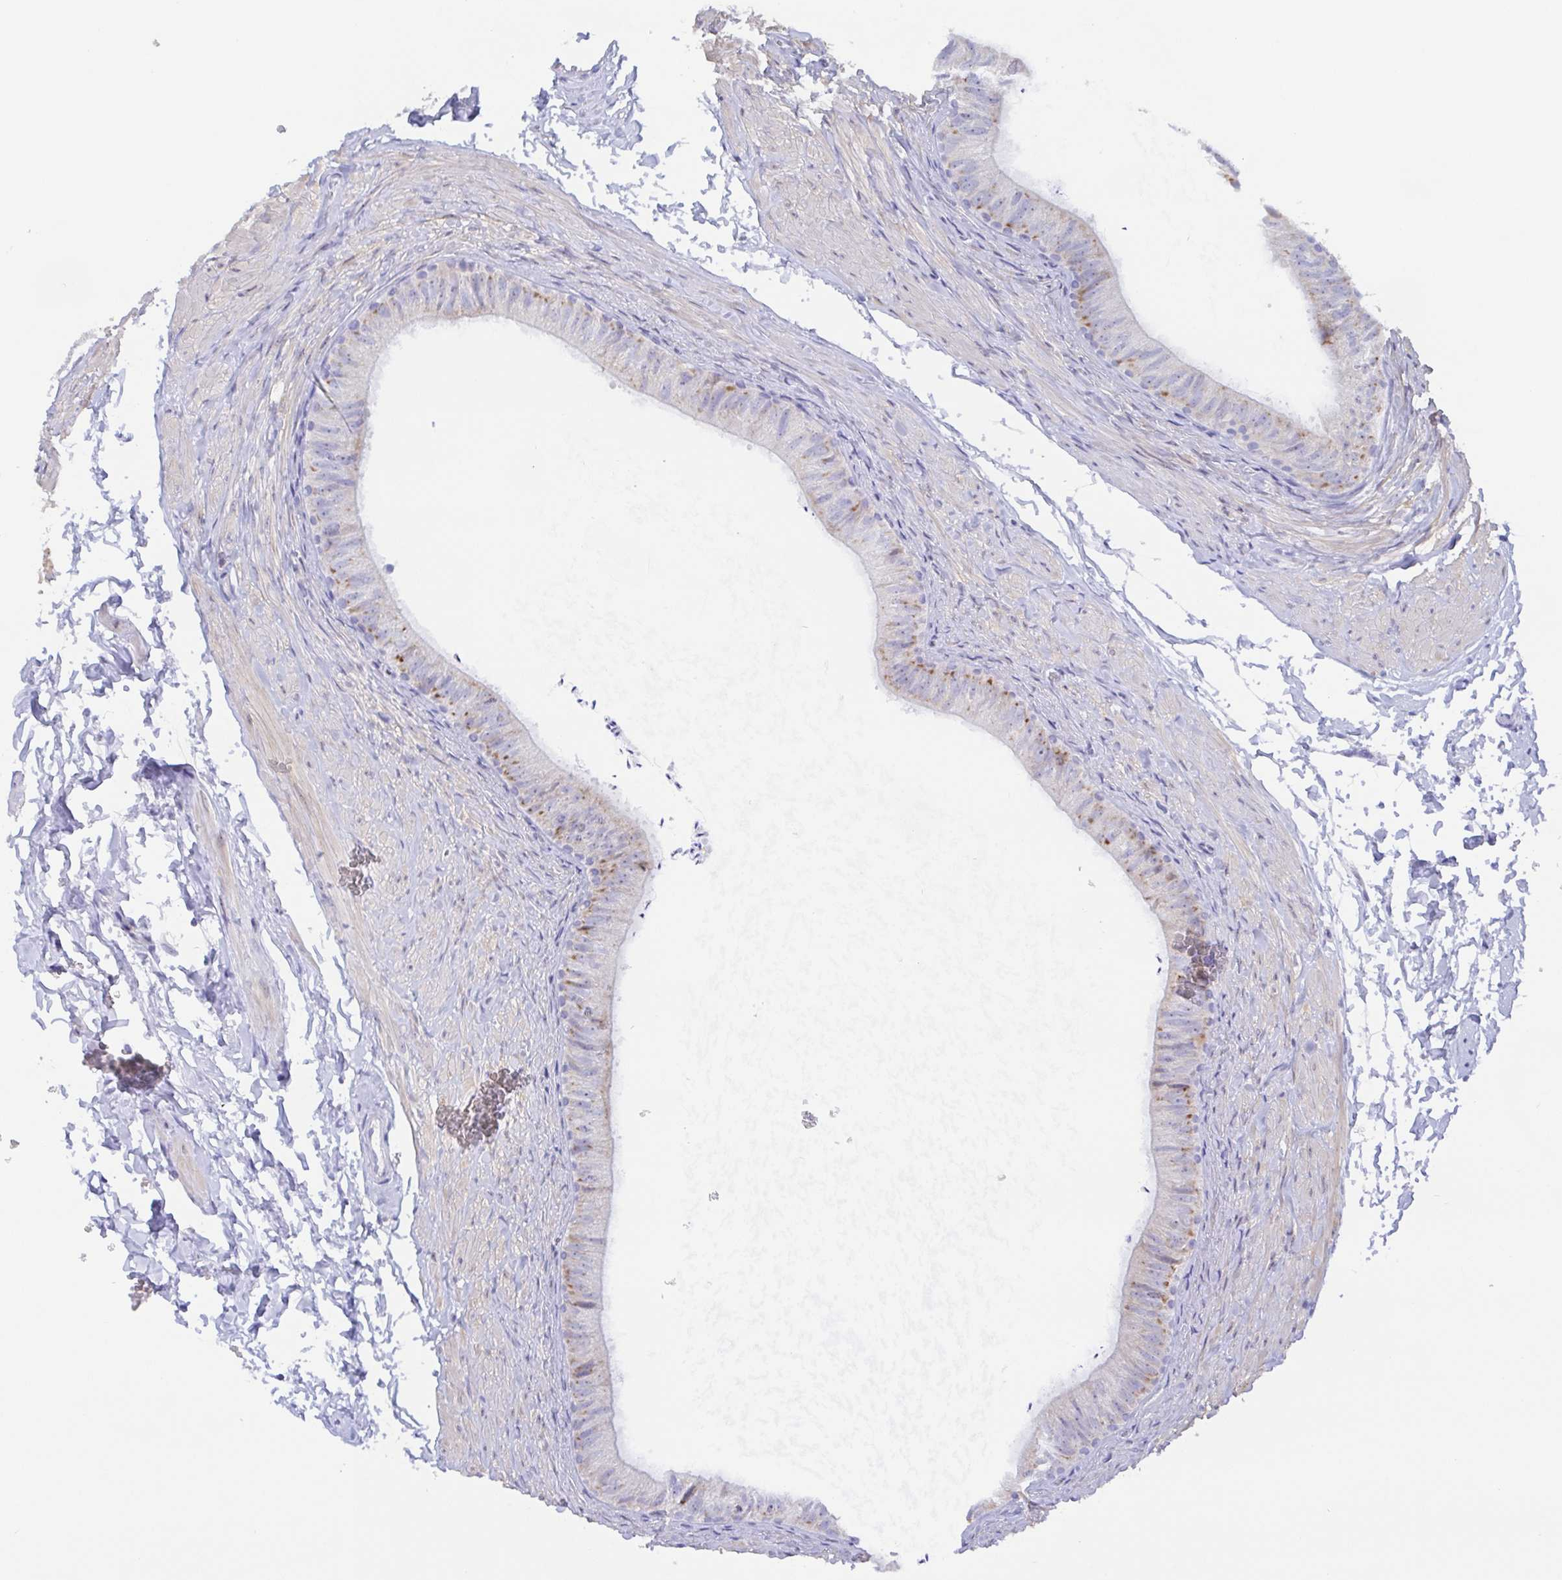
{"staining": {"intensity": "moderate", "quantity": "<25%", "location": "cytoplasmic/membranous"}, "tissue": "epididymis", "cell_type": "Glandular cells", "image_type": "normal", "snomed": [{"axis": "morphology", "description": "Normal tissue, NOS"}, {"axis": "topography", "description": "Epididymis, spermatic cord, NOS"}, {"axis": "topography", "description": "Epididymis"}, {"axis": "topography", "description": "Peripheral nerve tissue"}], "caption": "High-magnification brightfield microscopy of benign epididymis stained with DAB (brown) and counterstained with hematoxylin (blue). glandular cells exhibit moderate cytoplasmic/membranous positivity is appreciated in about<25% of cells.", "gene": "MUCL3", "patient": {"sex": "male", "age": 29}}